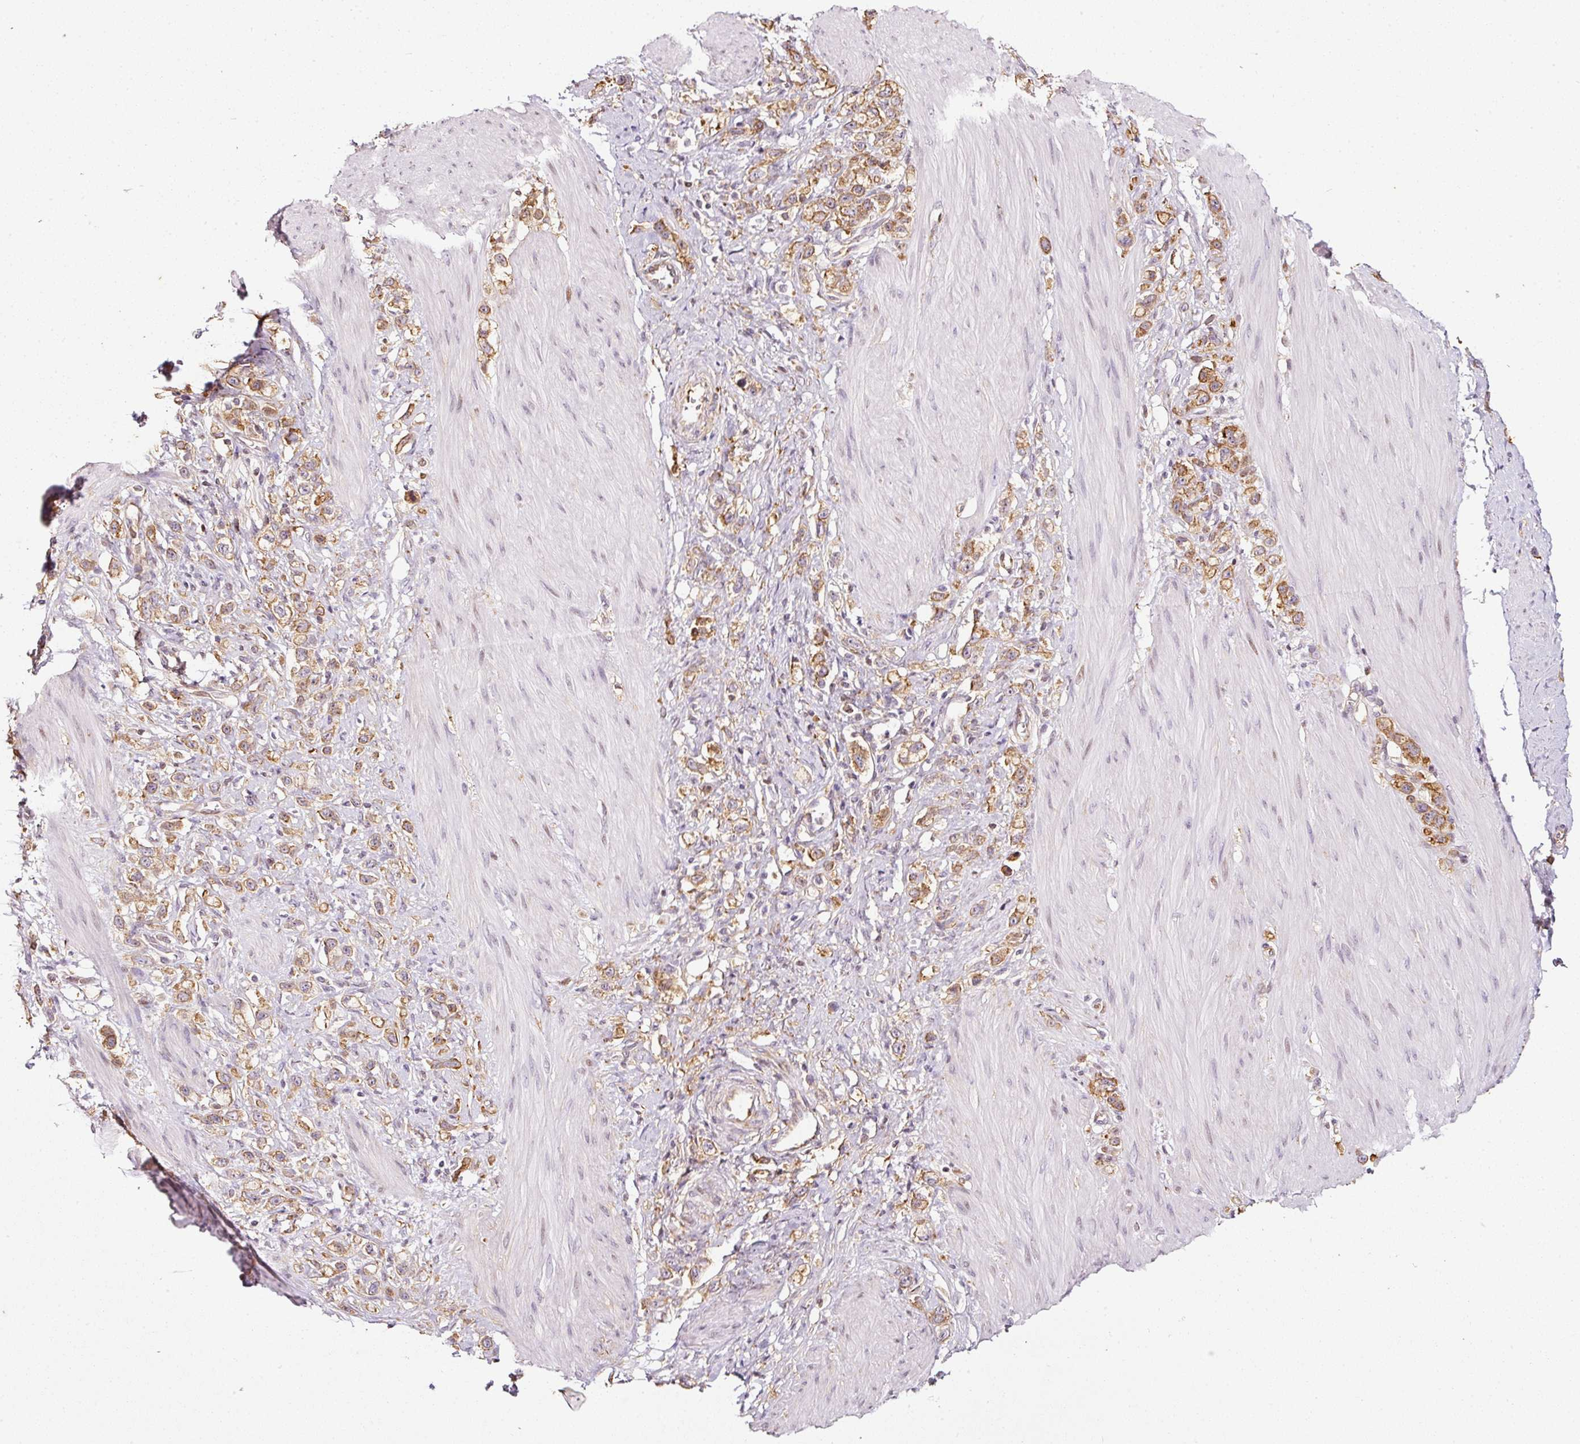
{"staining": {"intensity": "moderate", "quantity": ">75%", "location": "cytoplasmic/membranous"}, "tissue": "stomach cancer", "cell_type": "Tumor cells", "image_type": "cancer", "snomed": [{"axis": "morphology", "description": "Adenocarcinoma, NOS"}, {"axis": "topography", "description": "Stomach"}], "caption": "This is a micrograph of immunohistochemistry staining of stomach cancer (adenocarcinoma), which shows moderate staining in the cytoplasmic/membranous of tumor cells.", "gene": "SCNM1", "patient": {"sex": "female", "age": 65}}